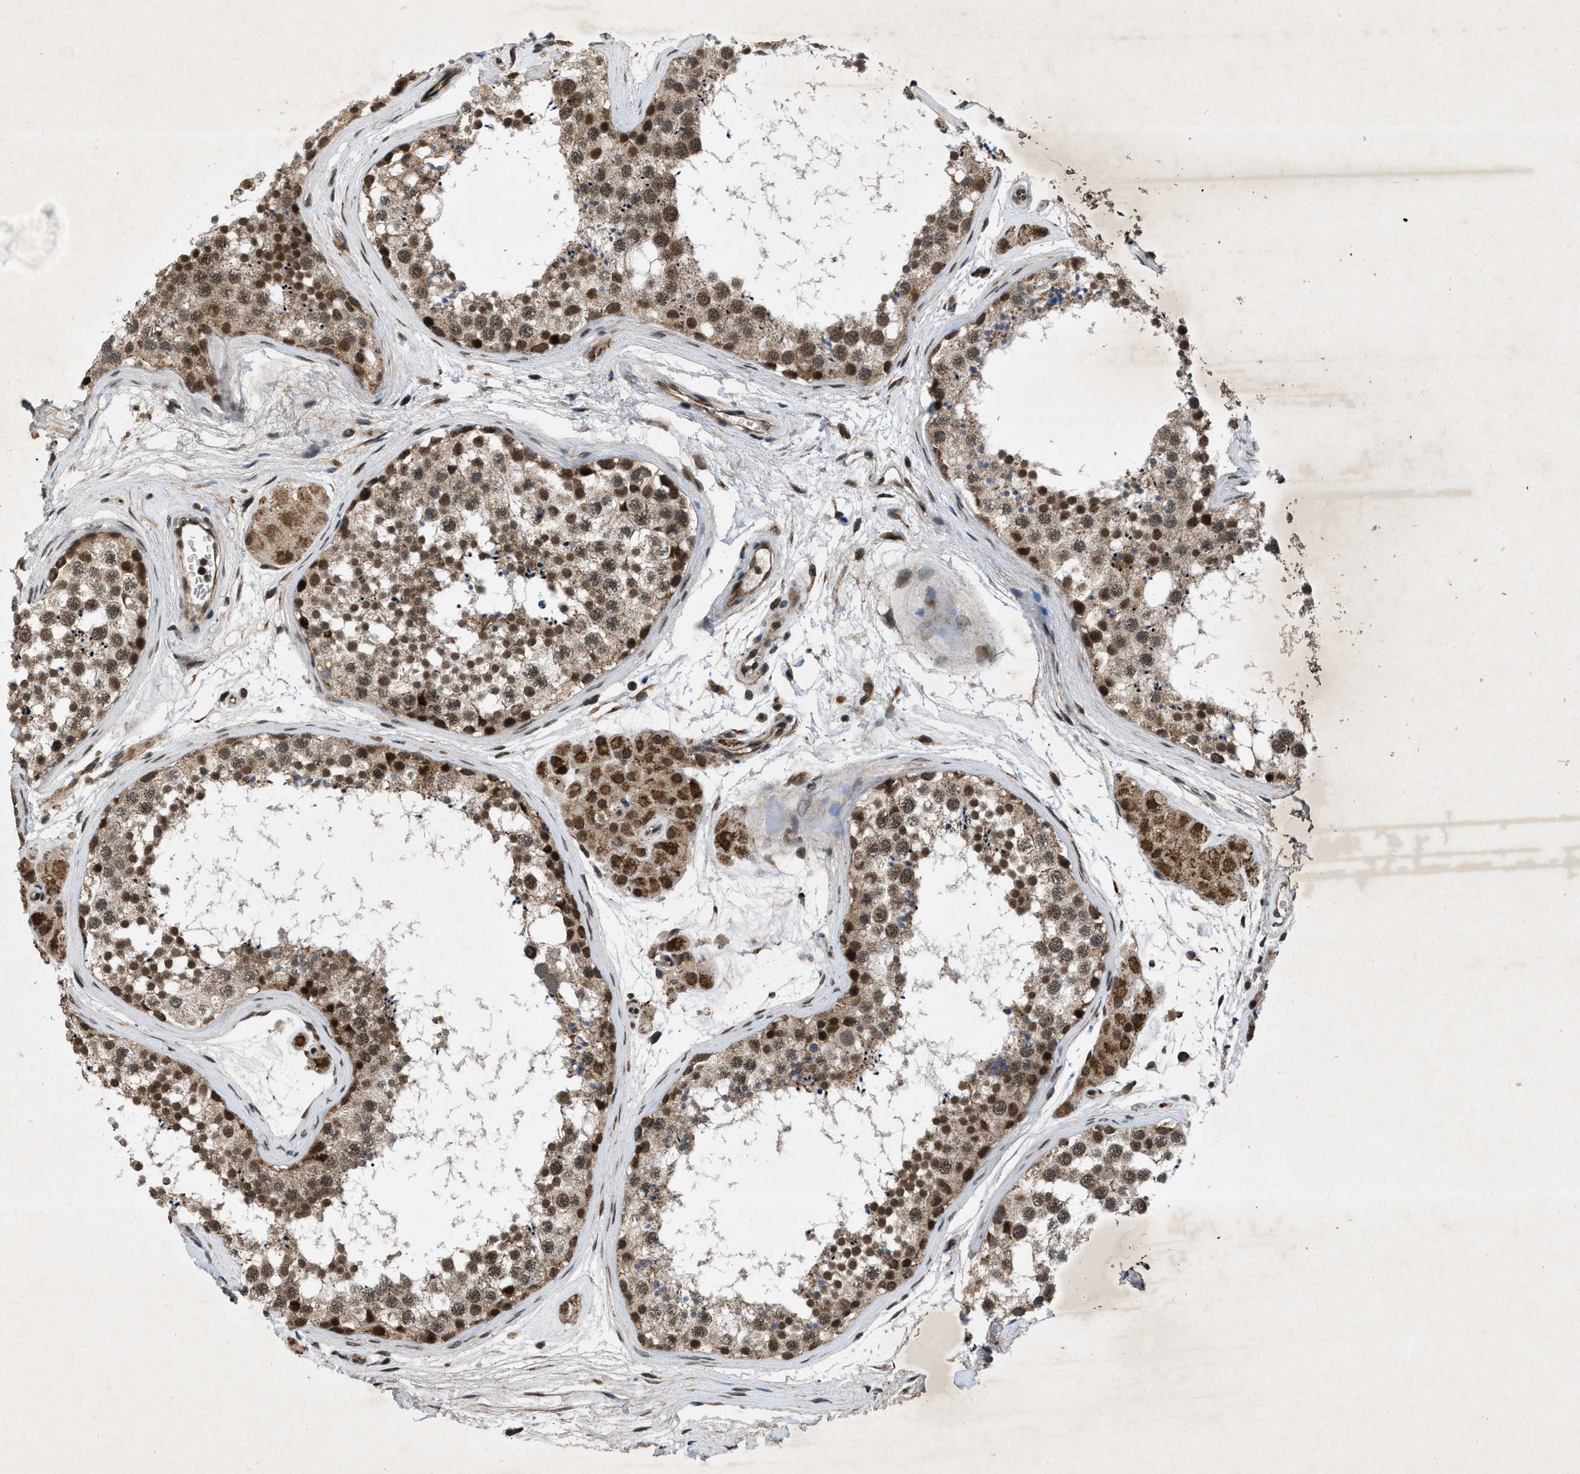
{"staining": {"intensity": "moderate", "quantity": ">75%", "location": "cytoplasmic/membranous,nuclear"}, "tissue": "testis", "cell_type": "Cells in seminiferous ducts", "image_type": "normal", "snomed": [{"axis": "morphology", "description": "Normal tissue, NOS"}, {"axis": "topography", "description": "Testis"}], "caption": "A brown stain highlights moderate cytoplasmic/membranous,nuclear positivity of a protein in cells in seminiferous ducts of normal human testis. (DAB IHC, brown staining for protein, blue staining for nuclei).", "gene": "ZNHIT1", "patient": {"sex": "male", "age": 56}}